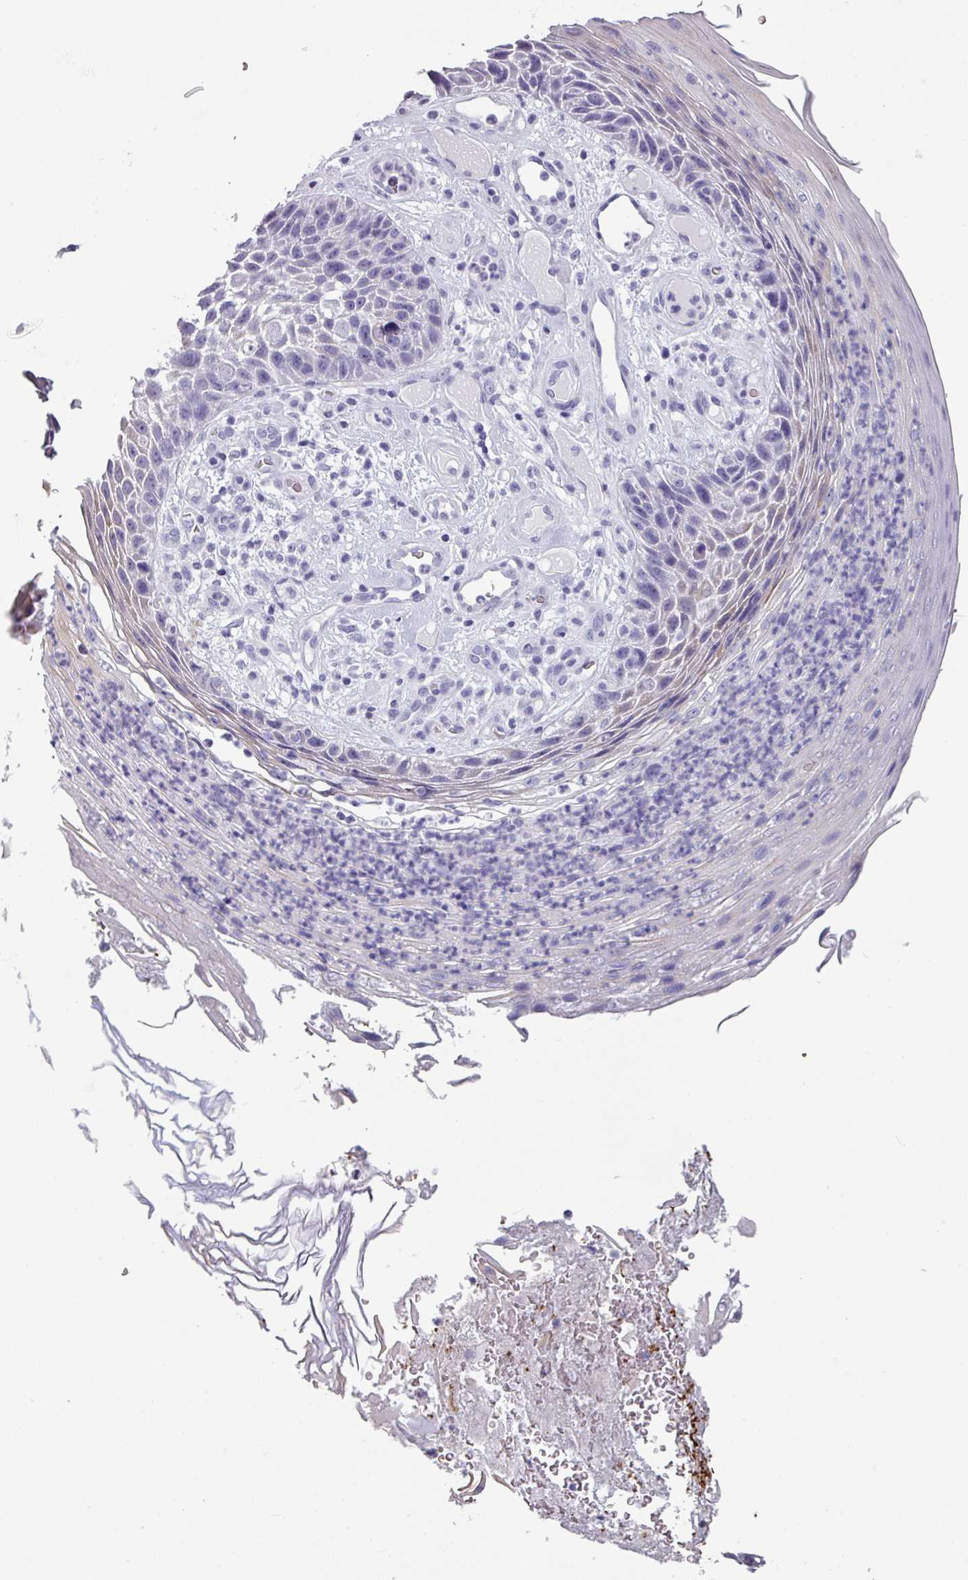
{"staining": {"intensity": "negative", "quantity": "none", "location": "none"}, "tissue": "skin cancer", "cell_type": "Tumor cells", "image_type": "cancer", "snomed": [{"axis": "morphology", "description": "Squamous cell carcinoma, NOS"}, {"axis": "topography", "description": "Skin"}], "caption": "A photomicrograph of human skin squamous cell carcinoma is negative for staining in tumor cells.", "gene": "SLC26A9", "patient": {"sex": "female", "age": 88}}